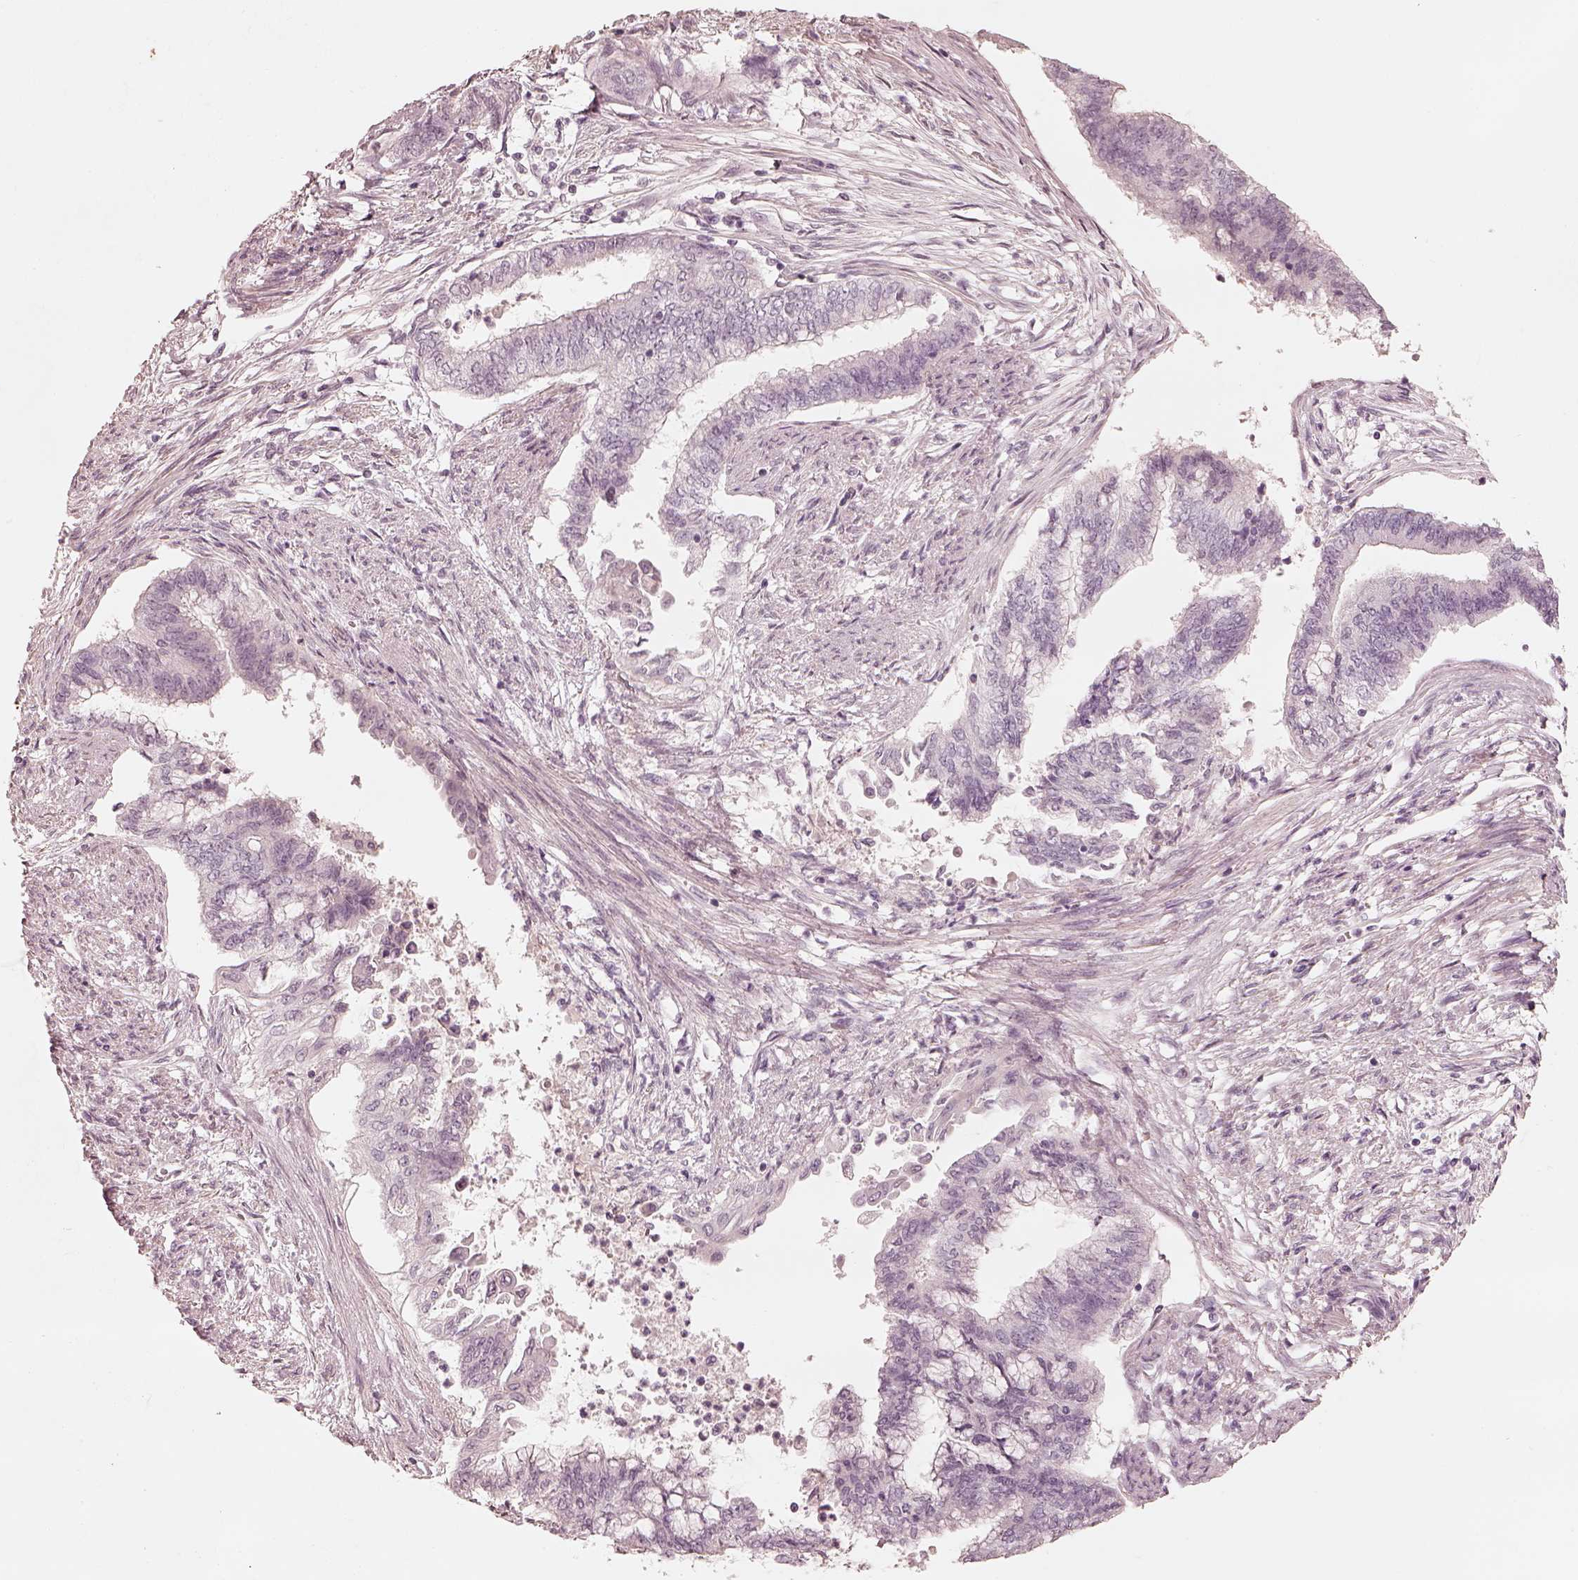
{"staining": {"intensity": "negative", "quantity": "none", "location": "none"}, "tissue": "endometrial cancer", "cell_type": "Tumor cells", "image_type": "cancer", "snomed": [{"axis": "morphology", "description": "Adenocarcinoma, NOS"}, {"axis": "topography", "description": "Endometrium"}], "caption": "Endometrial cancer was stained to show a protein in brown. There is no significant expression in tumor cells.", "gene": "ADRB3", "patient": {"sex": "female", "age": 65}}